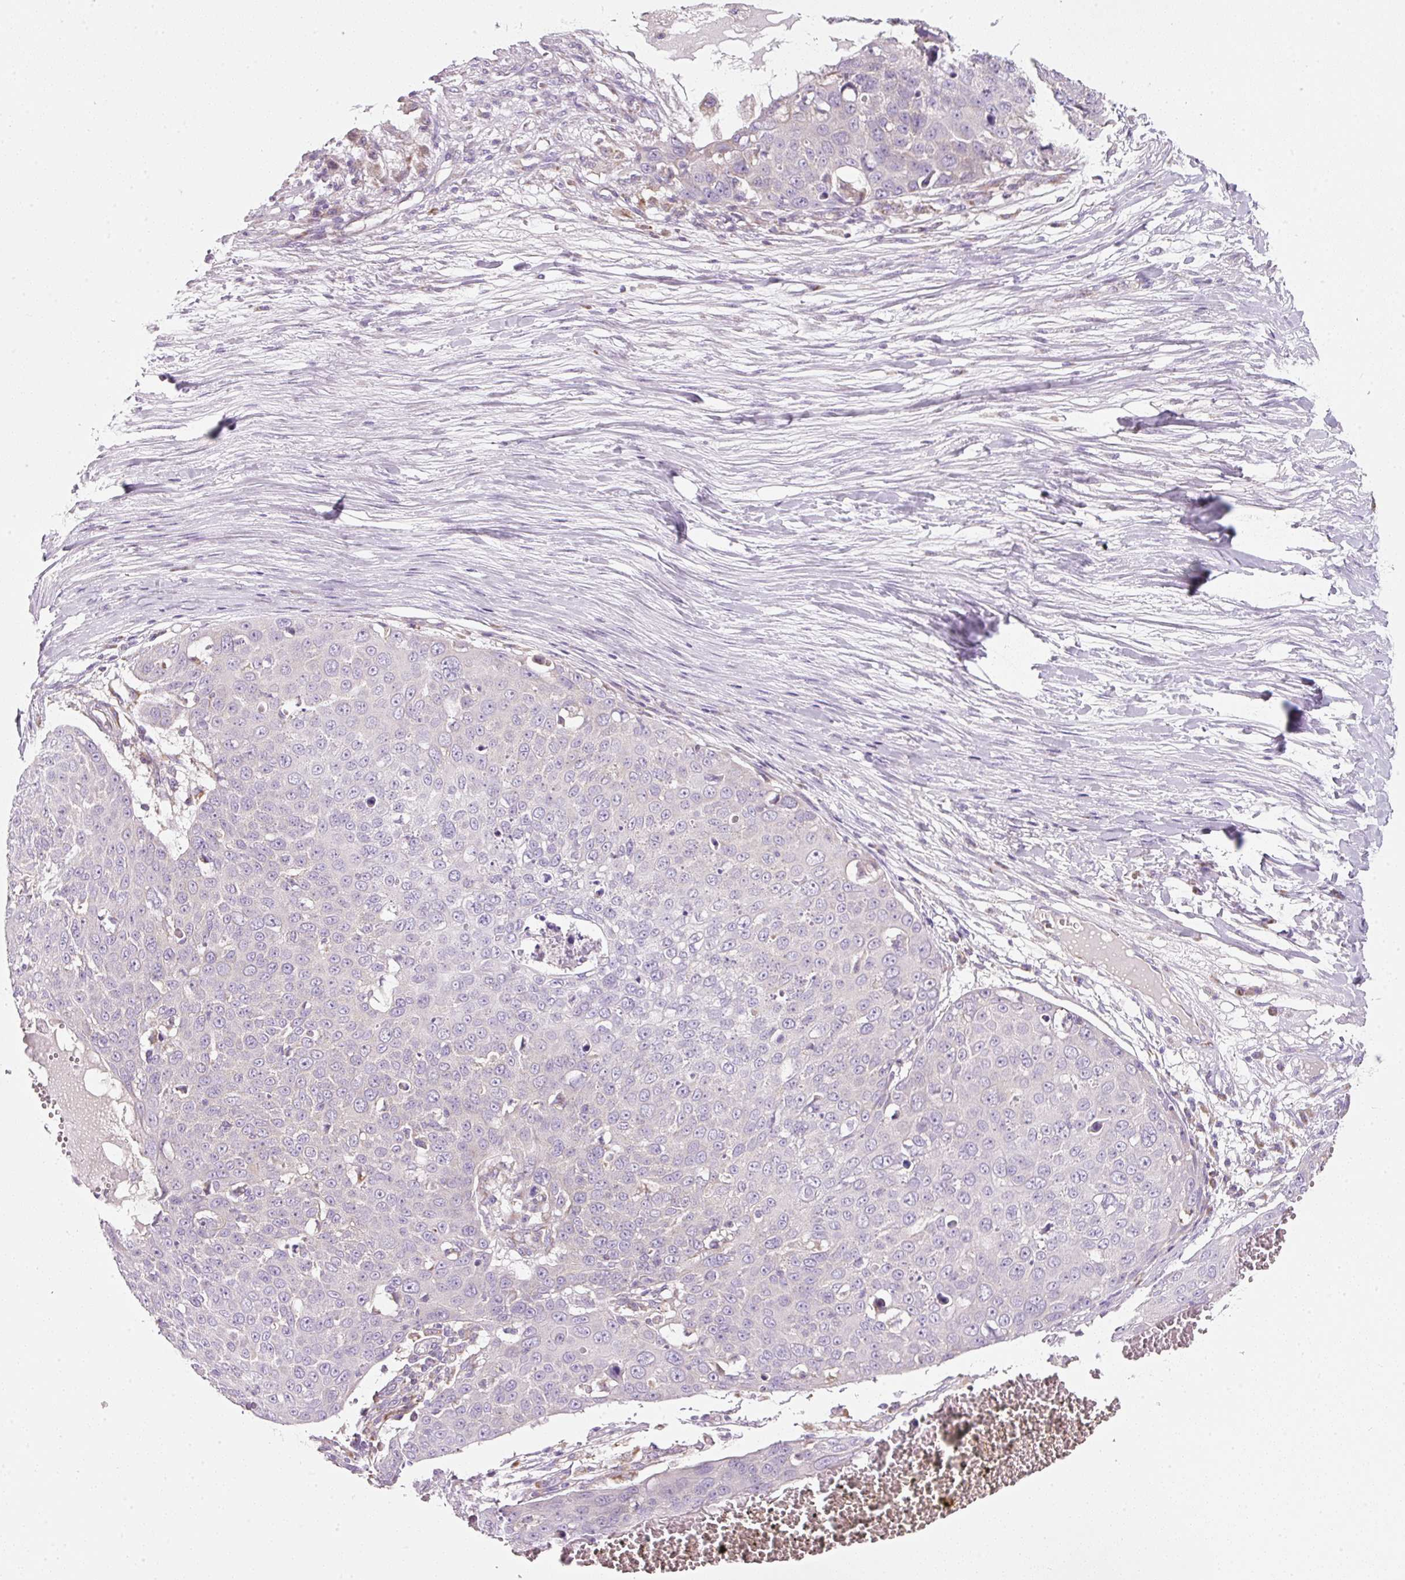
{"staining": {"intensity": "negative", "quantity": "none", "location": "none"}, "tissue": "skin cancer", "cell_type": "Tumor cells", "image_type": "cancer", "snomed": [{"axis": "morphology", "description": "Squamous cell carcinoma, NOS"}, {"axis": "topography", "description": "Skin"}], "caption": "High magnification brightfield microscopy of skin squamous cell carcinoma stained with DAB (3,3'-diaminobenzidine) (brown) and counterstained with hematoxylin (blue): tumor cells show no significant staining.", "gene": "NDUFA1", "patient": {"sex": "male", "age": 71}}